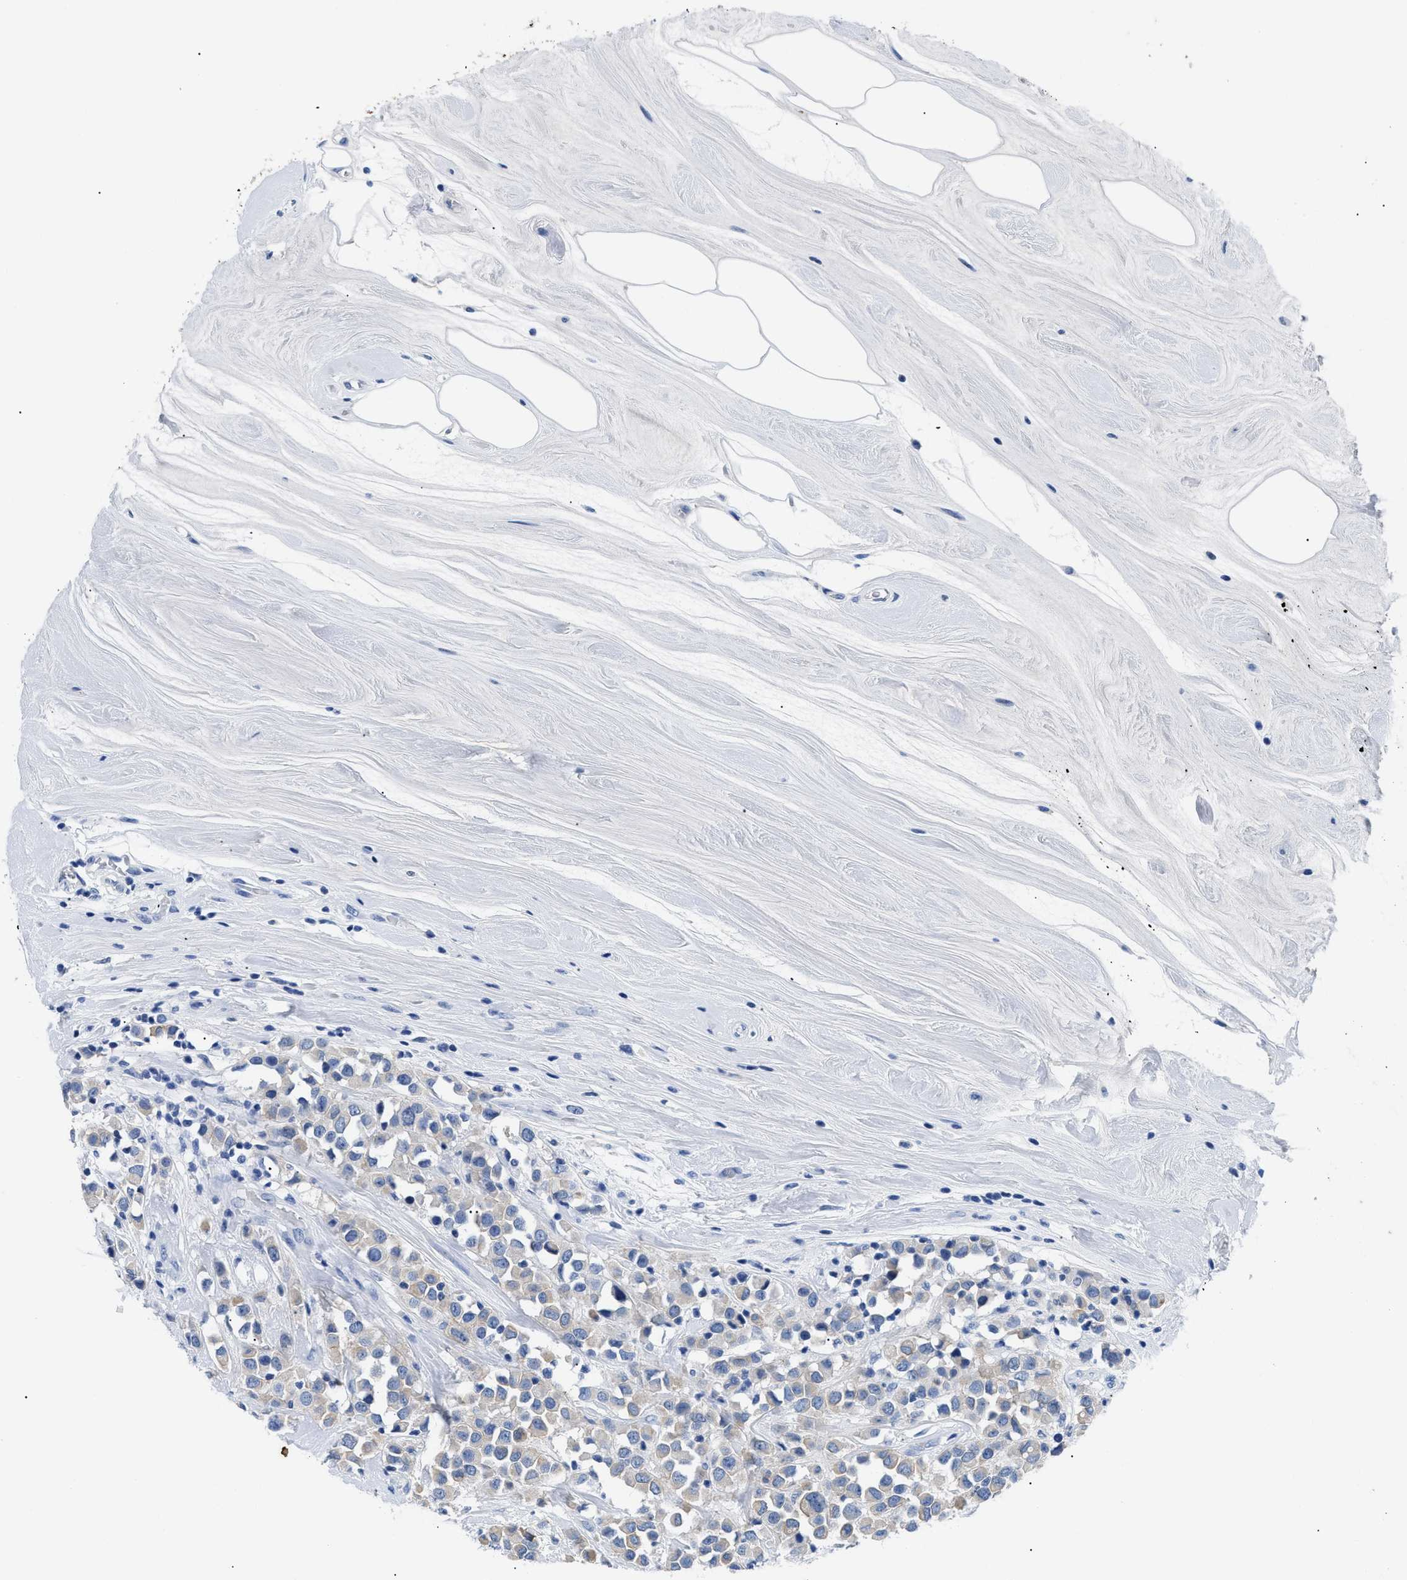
{"staining": {"intensity": "weak", "quantity": "<25%", "location": "cytoplasmic/membranous"}, "tissue": "breast cancer", "cell_type": "Tumor cells", "image_type": "cancer", "snomed": [{"axis": "morphology", "description": "Duct carcinoma"}, {"axis": "topography", "description": "Breast"}], "caption": "DAB immunohistochemical staining of human intraductal carcinoma (breast) reveals no significant staining in tumor cells.", "gene": "TMEM68", "patient": {"sex": "female", "age": 61}}